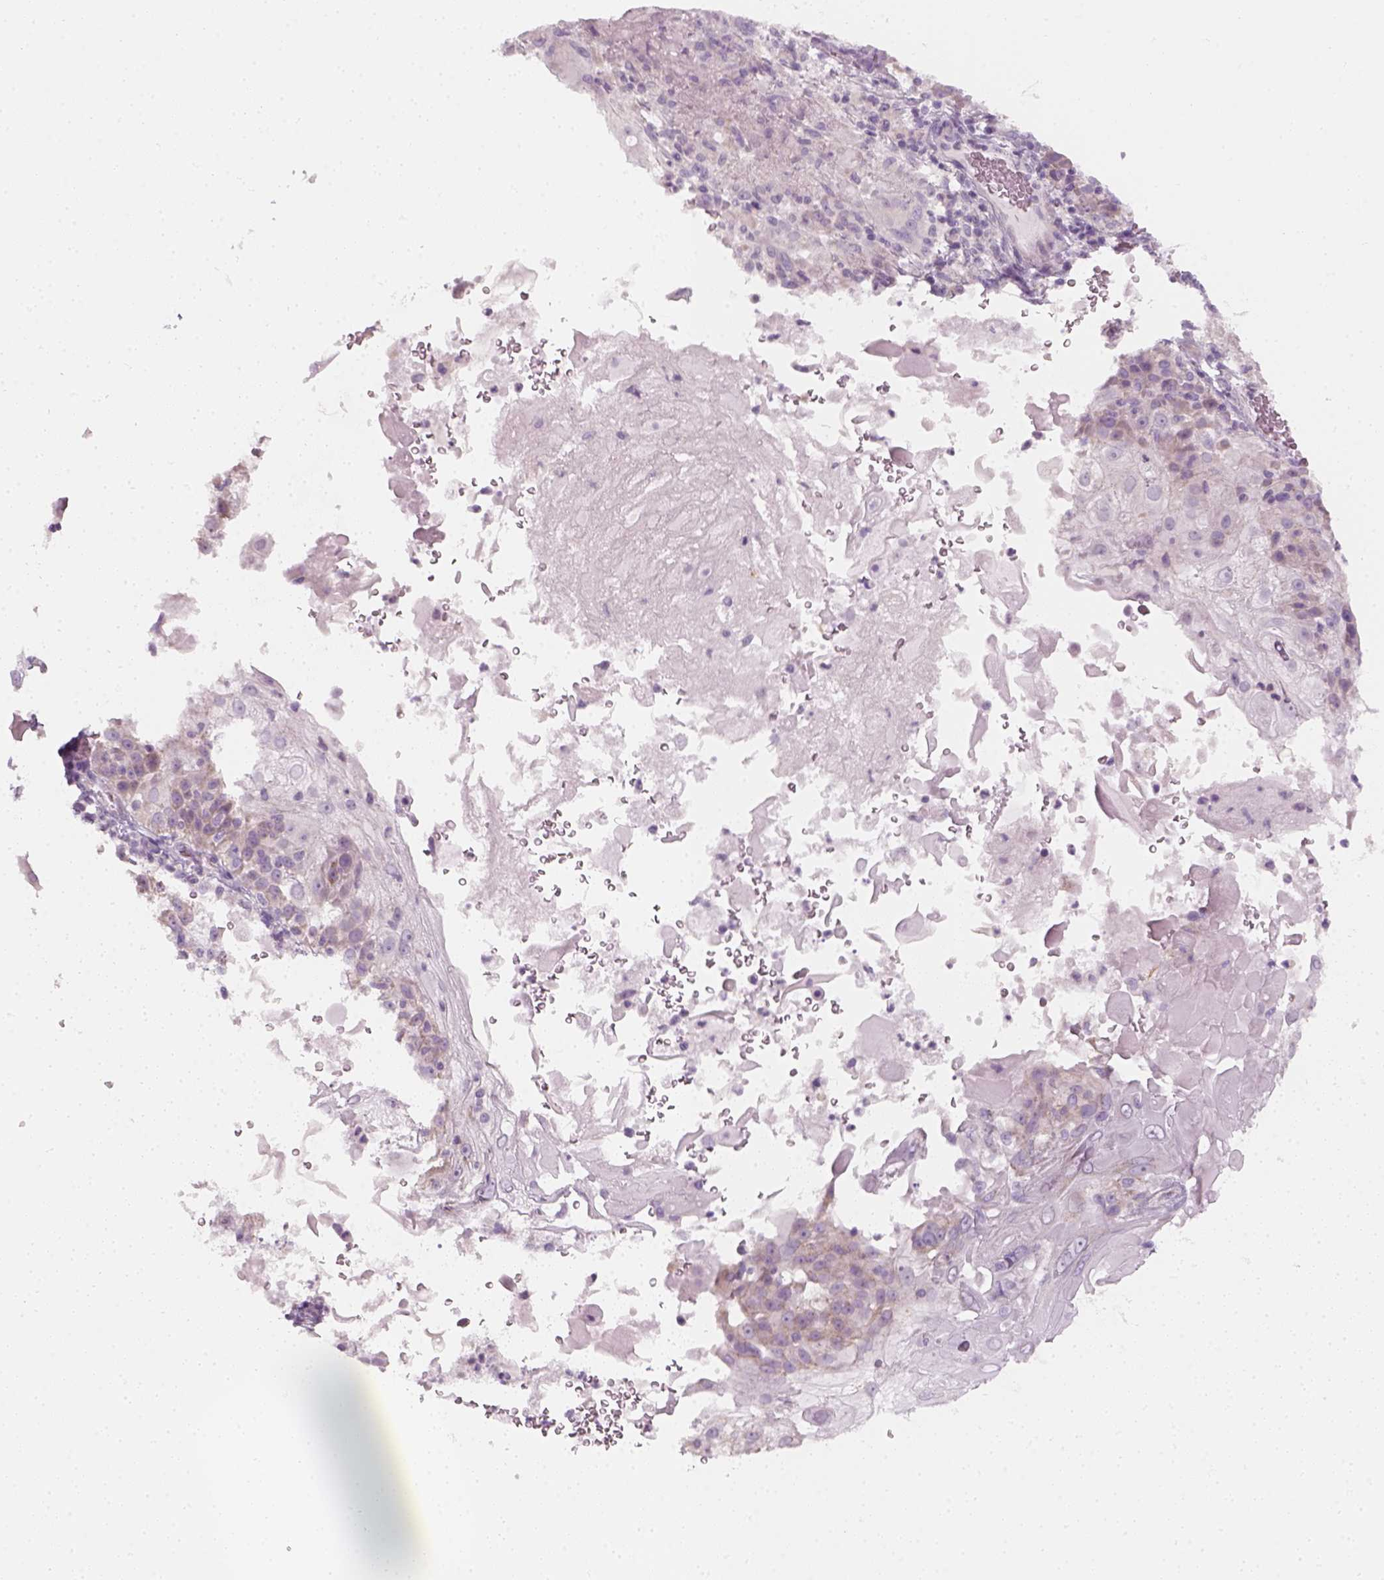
{"staining": {"intensity": "weak", "quantity": "<25%", "location": "cytoplasmic/membranous"}, "tissue": "skin cancer", "cell_type": "Tumor cells", "image_type": "cancer", "snomed": [{"axis": "morphology", "description": "Normal tissue, NOS"}, {"axis": "morphology", "description": "Squamous cell carcinoma, NOS"}, {"axis": "topography", "description": "Skin"}], "caption": "This is an immunohistochemistry (IHC) photomicrograph of skin cancer (squamous cell carcinoma). There is no expression in tumor cells.", "gene": "PRAME", "patient": {"sex": "female", "age": 83}}